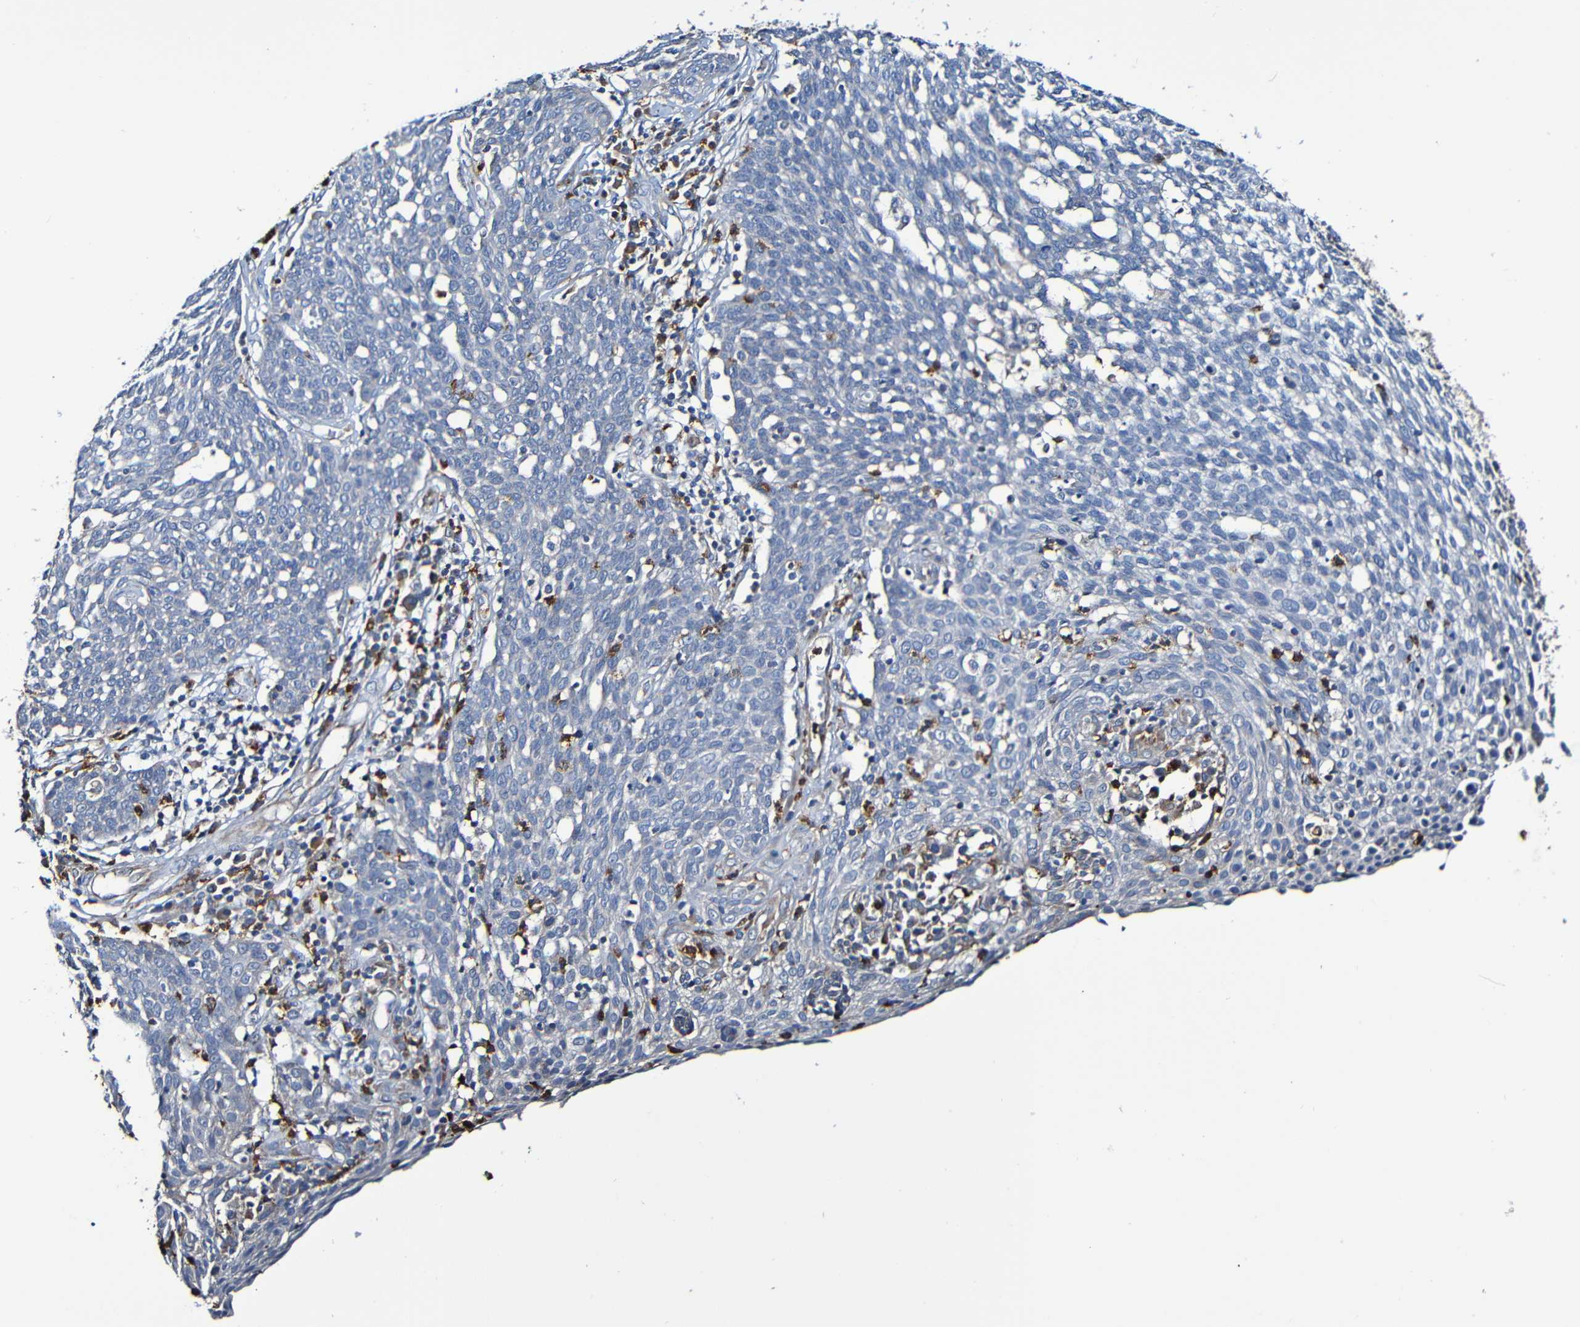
{"staining": {"intensity": "negative", "quantity": "none", "location": "none"}, "tissue": "cervical cancer", "cell_type": "Tumor cells", "image_type": "cancer", "snomed": [{"axis": "morphology", "description": "Squamous cell carcinoma, NOS"}, {"axis": "topography", "description": "Cervix"}], "caption": "This is a image of IHC staining of cervical cancer (squamous cell carcinoma), which shows no positivity in tumor cells.", "gene": "ADAM15", "patient": {"sex": "female", "age": 34}}